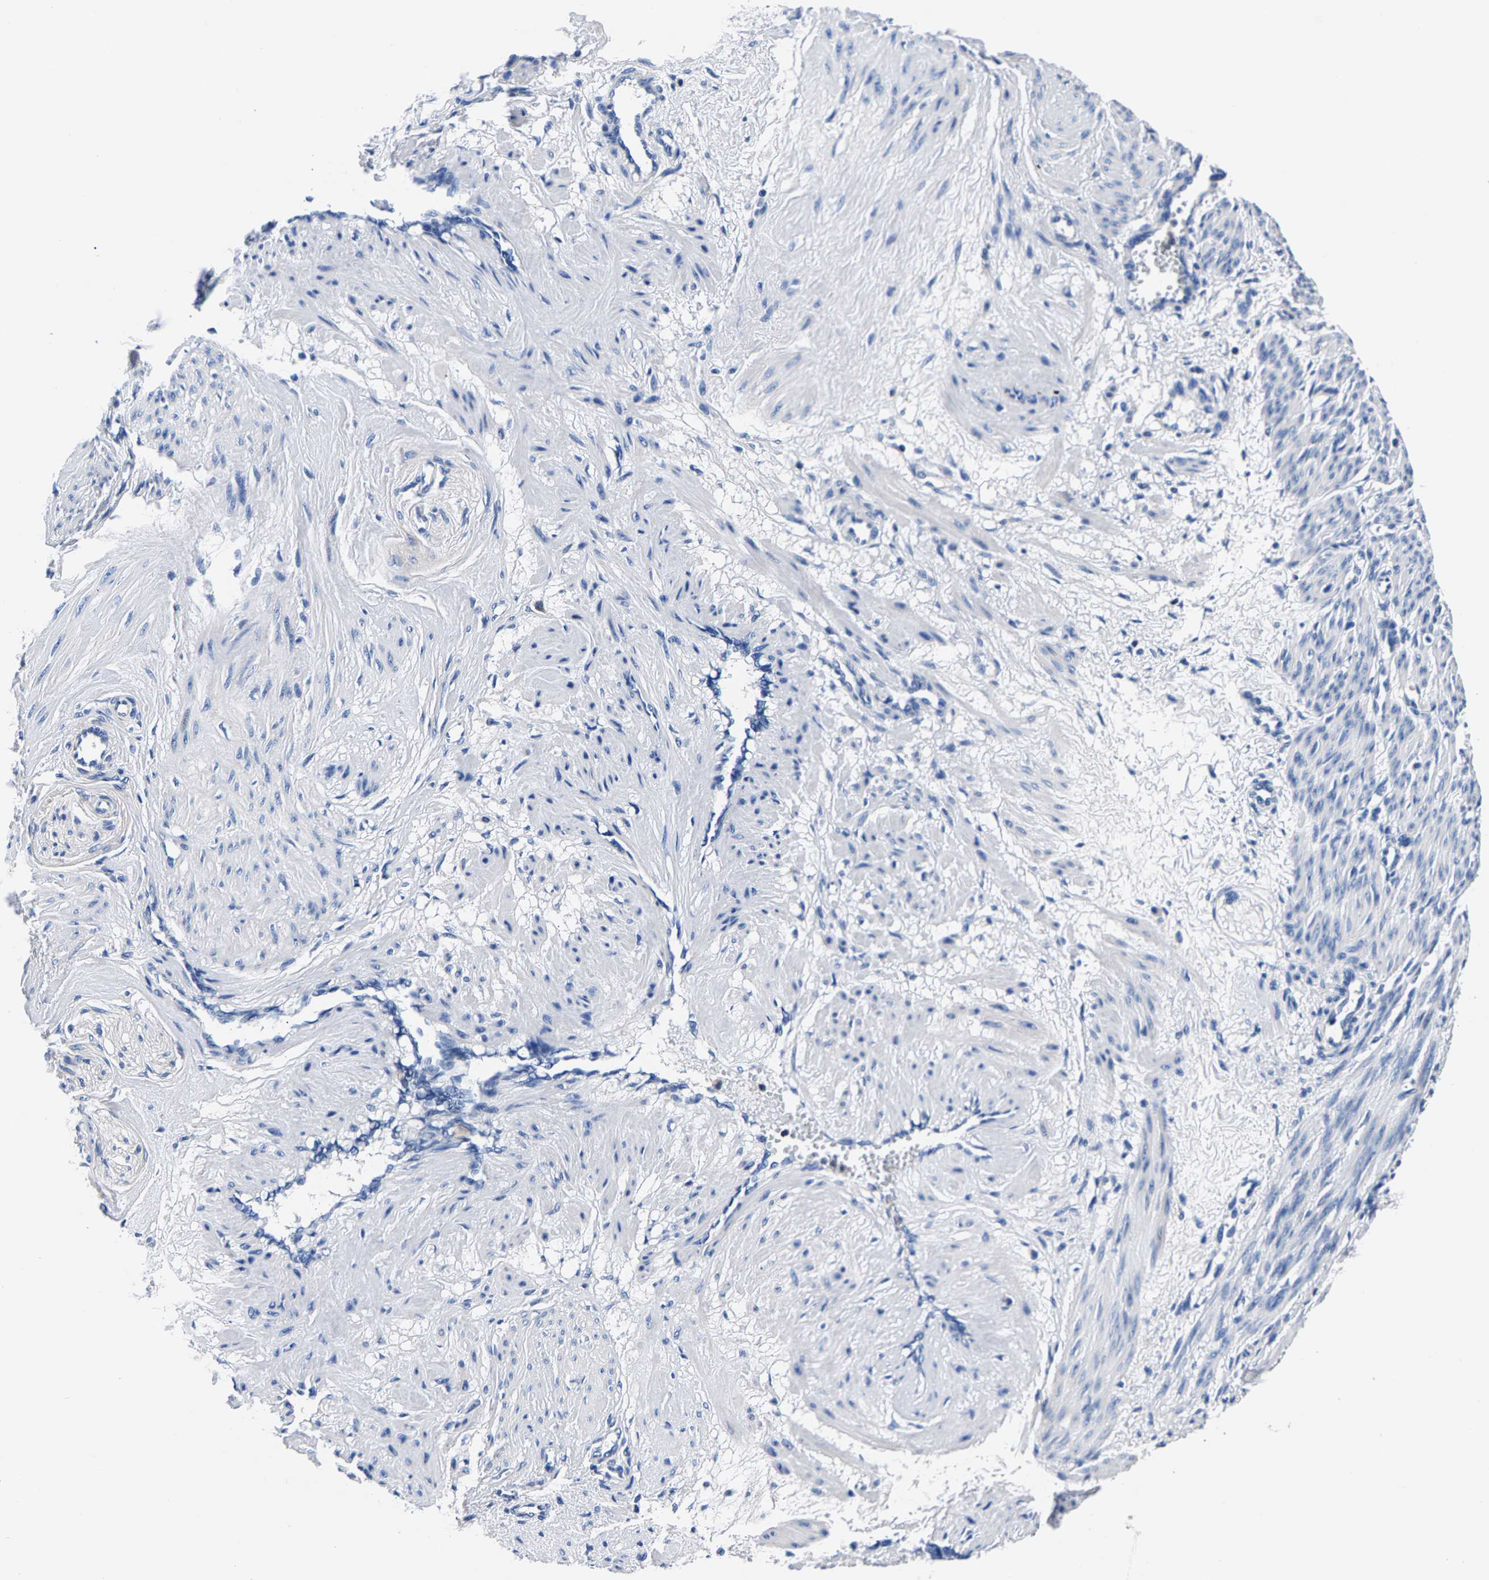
{"staining": {"intensity": "negative", "quantity": "none", "location": "none"}, "tissue": "smooth muscle", "cell_type": "Smooth muscle cells", "image_type": "normal", "snomed": [{"axis": "morphology", "description": "Normal tissue, NOS"}, {"axis": "topography", "description": "Endometrium"}], "caption": "A high-resolution image shows immunohistochemistry (IHC) staining of unremarkable smooth muscle, which displays no significant expression in smooth muscle cells.", "gene": "PHF24", "patient": {"sex": "female", "age": 33}}